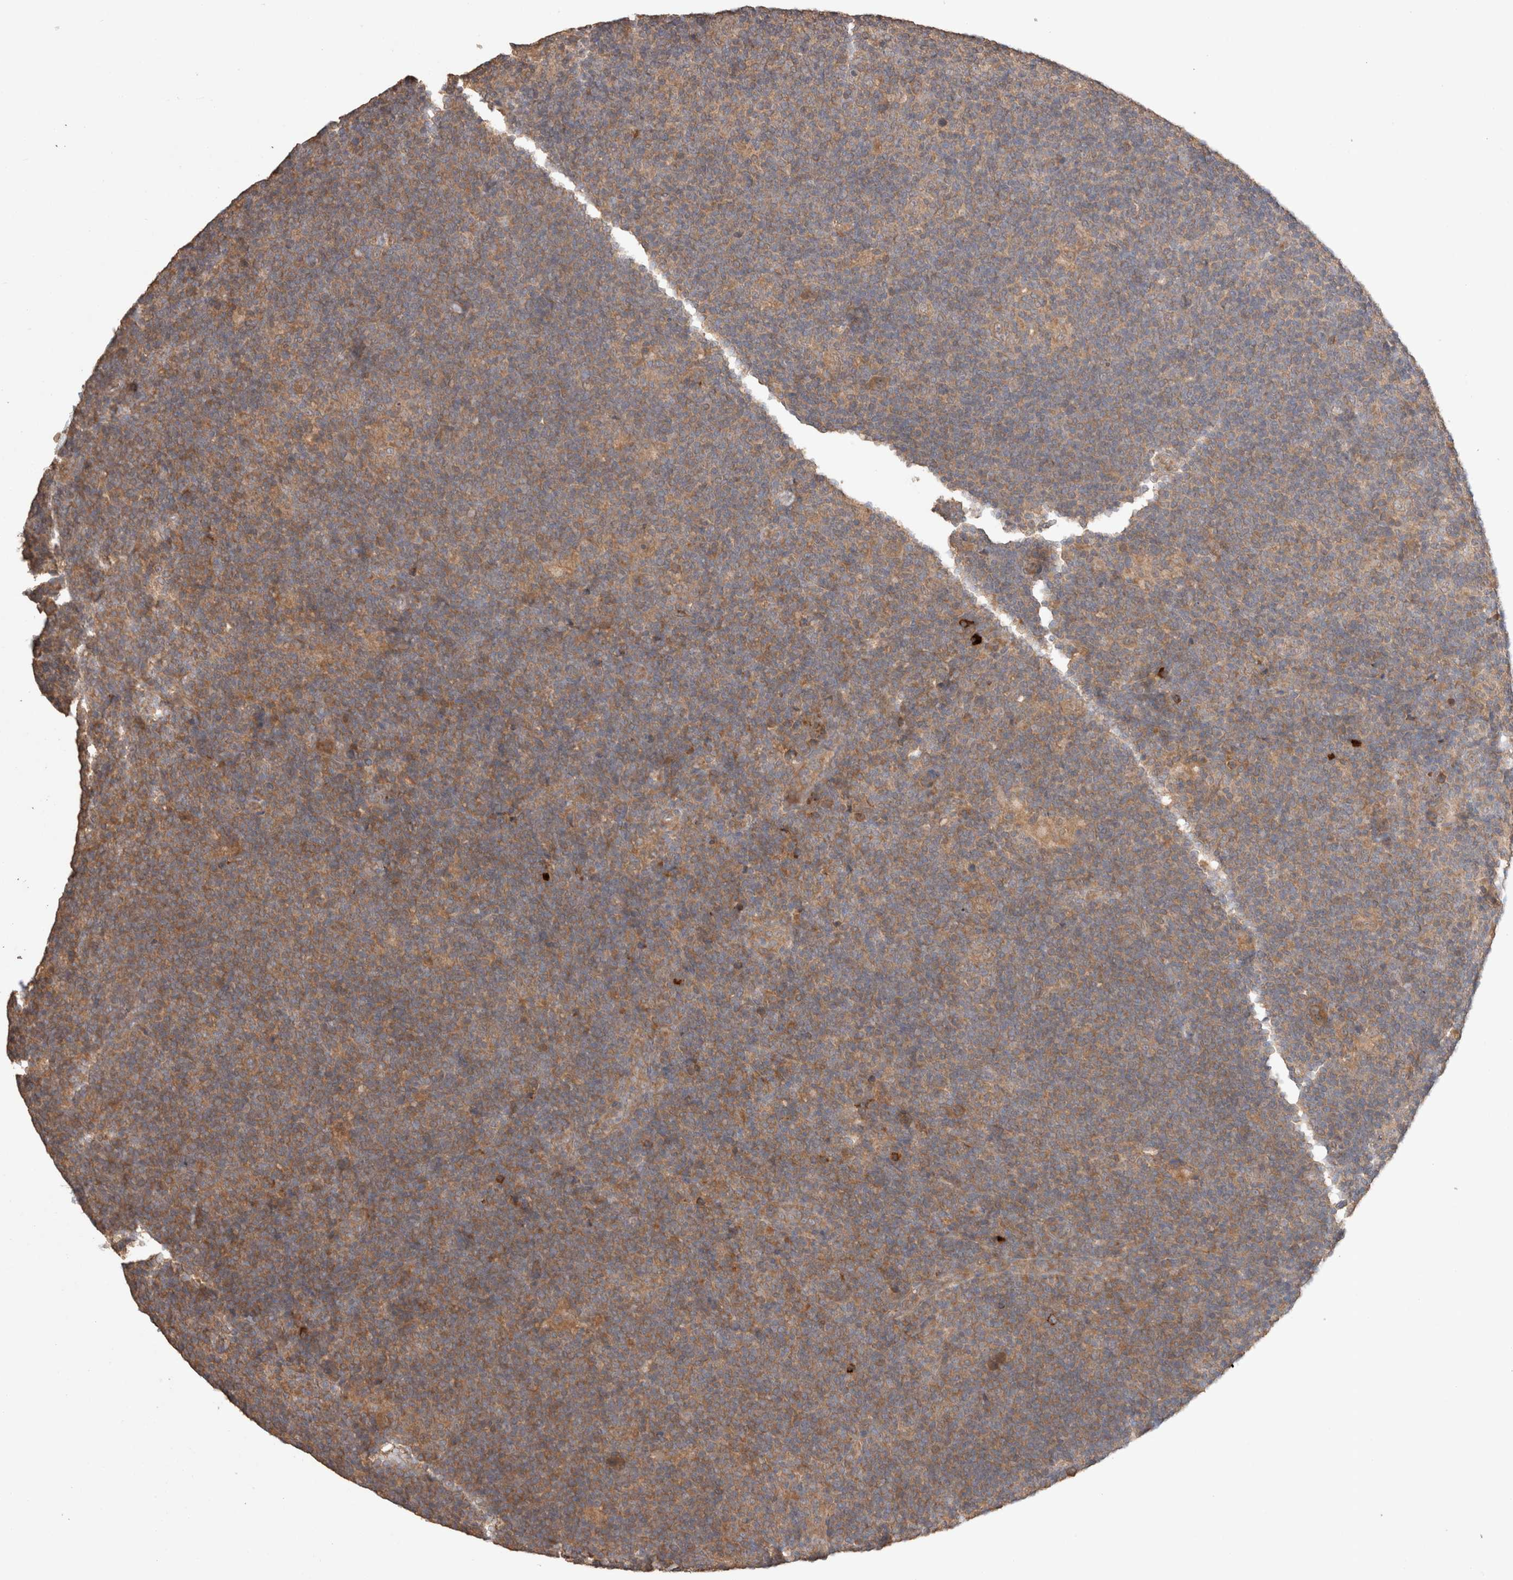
{"staining": {"intensity": "weak", "quantity": ">75%", "location": "cytoplasmic/membranous"}, "tissue": "lymphoma", "cell_type": "Tumor cells", "image_type": "cancer", "snomed": [{"axis": "morphology", "description": "Hodgkin's disease, NOS"}, {"axis": "topography", "description": "Lymph node"}], "caption": "Hodgkin's disease stained with a brown dye shows weak cytoplasmic/membranous positive positivity in about >75% of tumor cells.", "gene": "HROB", "patient": {"sex": "female", "age": 57}}